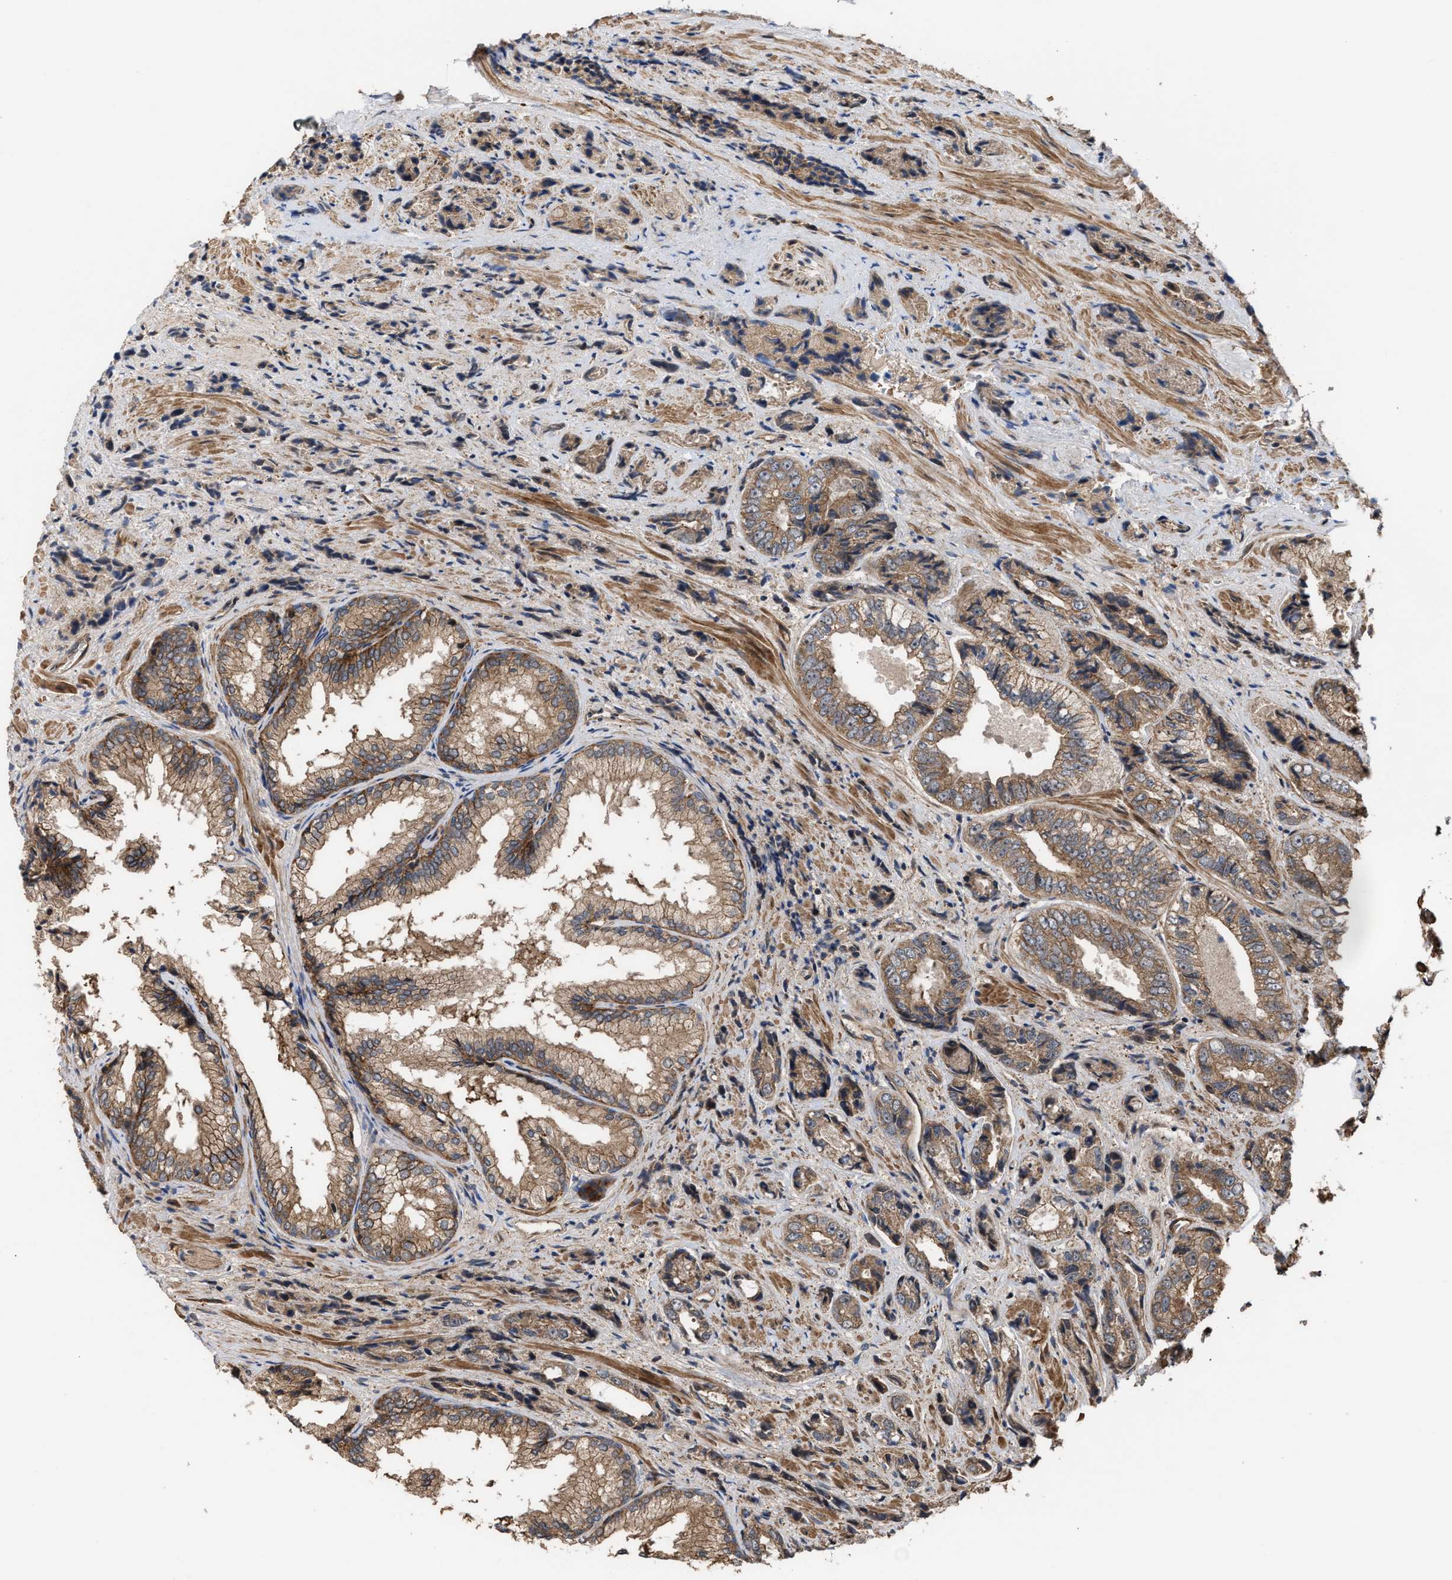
{"staining": {"intensity": "weak", "quantity": ">75%", "location": "cytoplasmic/membranous"}, "tissue": "prostate cancer", "cell_type": "Tumor cells", "image_type": "cancer", "snomed": [{"axis": "morphology", "description": "Adenocarcinoma, High grade"}, {"axis": "topography", "description": "Prostate"}], "caption": "Brown immunohistochemical staining in adenocarcinoma (high-grade) (prostate) shows weak cytoplasmic/membranous positivity in approximately >75% of tumor cells. (DAB (3,3'-diaminobenzidine) IHC, brown staining for protein, blue staining for nuclei).", "gene": "STAU1", "patient": {"sex": "male", "age": 61}}